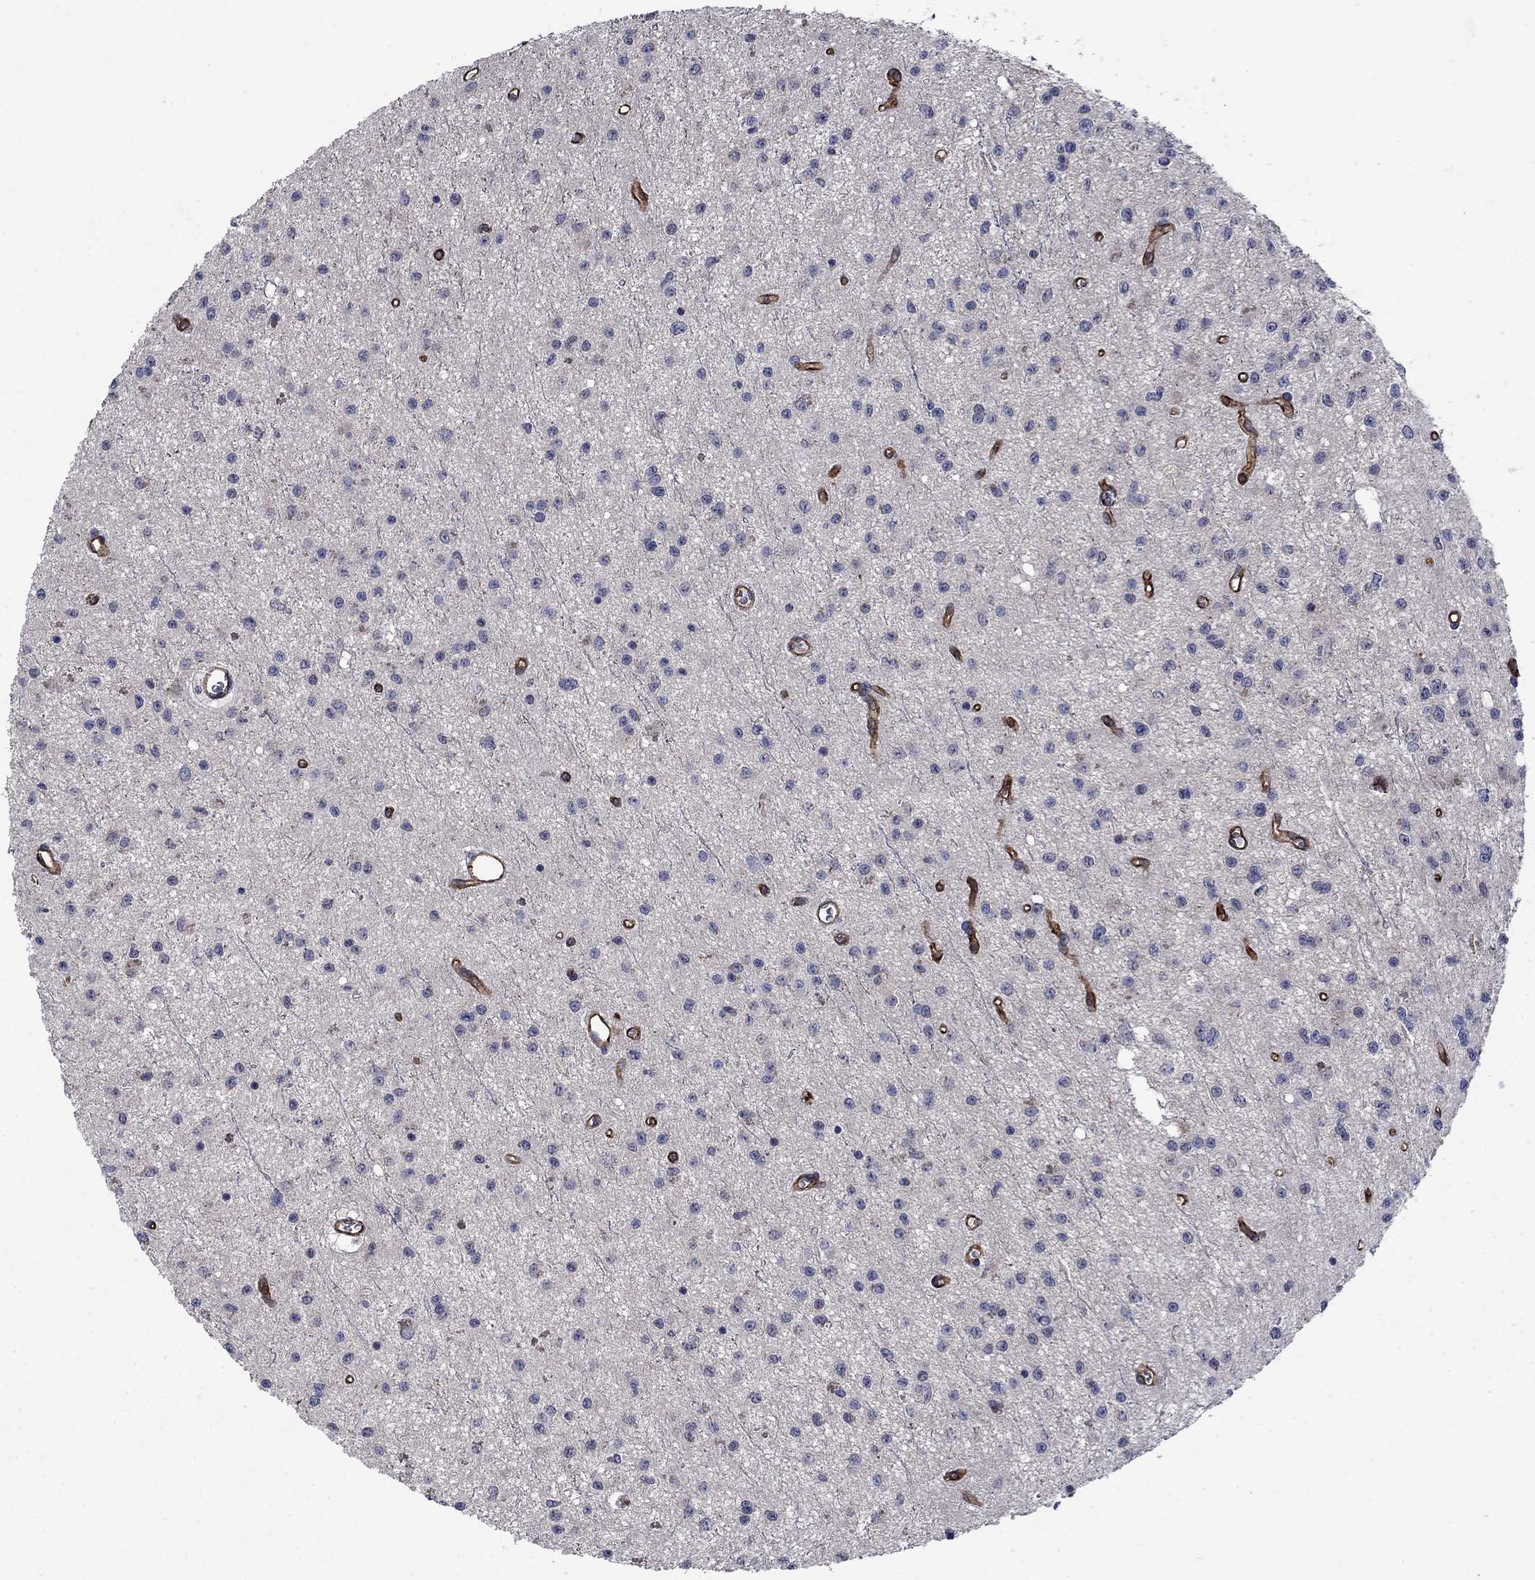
{"staining": {"intensity": "negative", "quantity": "none", "location": "none"}, "tissue": "glioma", "cell_type": "Tumor cells", "image_type": "cancer", "snomed": [{"axis": "morphology", "description": "Glioma, malignant, Low grade"}, {"axis": "topography", "description": "Brain"}], "caption": "Tumor cells show no significant protein expression in low-grade glioma (malignant).", "gene": "SLC7A1", "patient": {"sex": "female", "age": 45}}